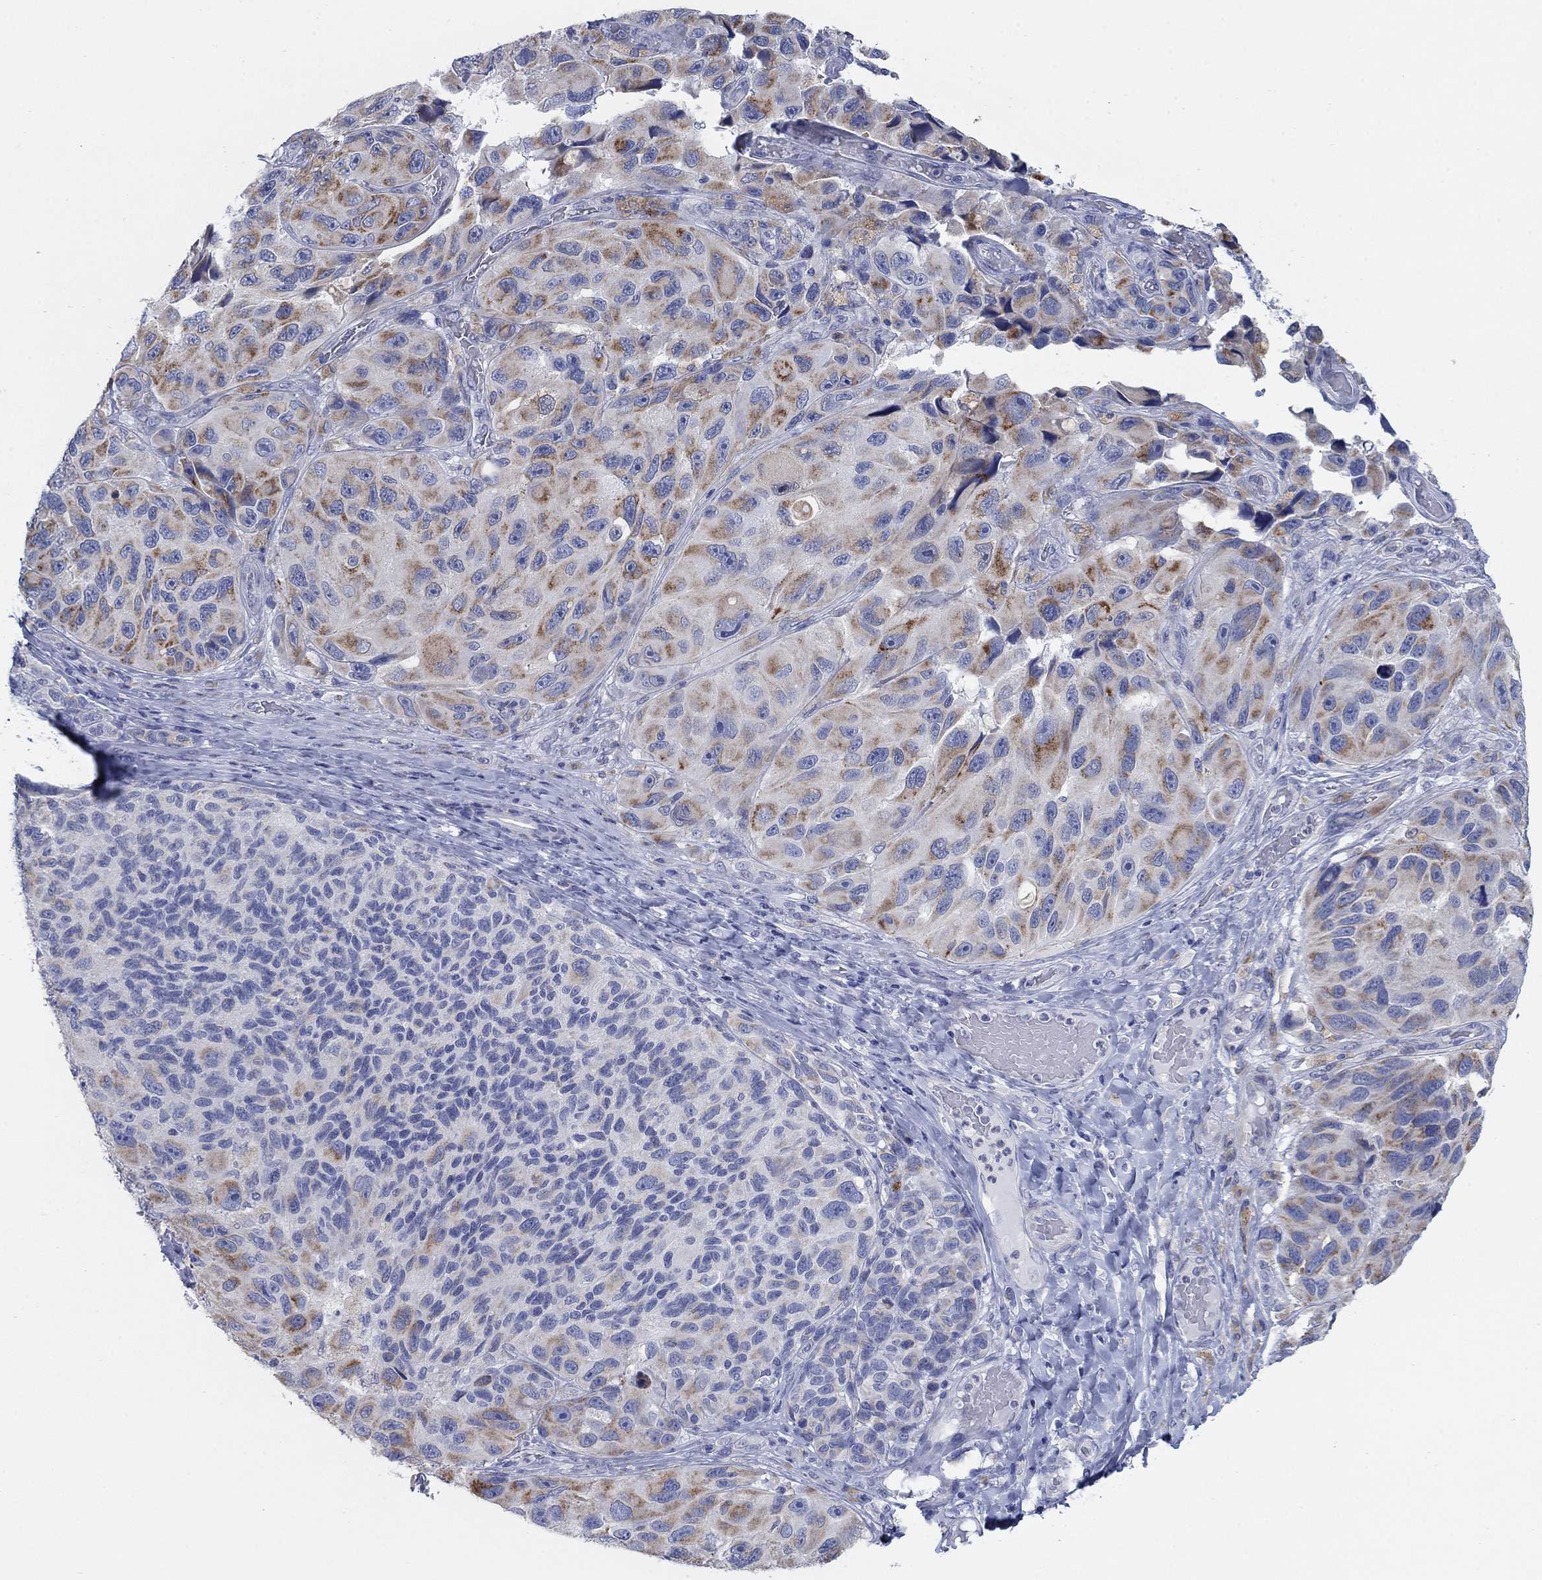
{"staining": {"intensity": "moderate", "quantity": "25%-75%", "location": "cytoplasmic/membranous"}, "tissue": "melanoma", "cell_type": "Tumor cells", "image_type": "cancer", "snomed": [{"axis": "morphology", "description": "Malignant melanoma, NOS"}, {"axis": "topography", "description": "Skin"}], "caption": "A micrograph of malignant melanoma stained for a protein demonstrates moderate cytoplasmic/membranous brown staining in tumor cells.", "gene": "SCCPDH", "patient": {"sex": "female", "age": 73}}